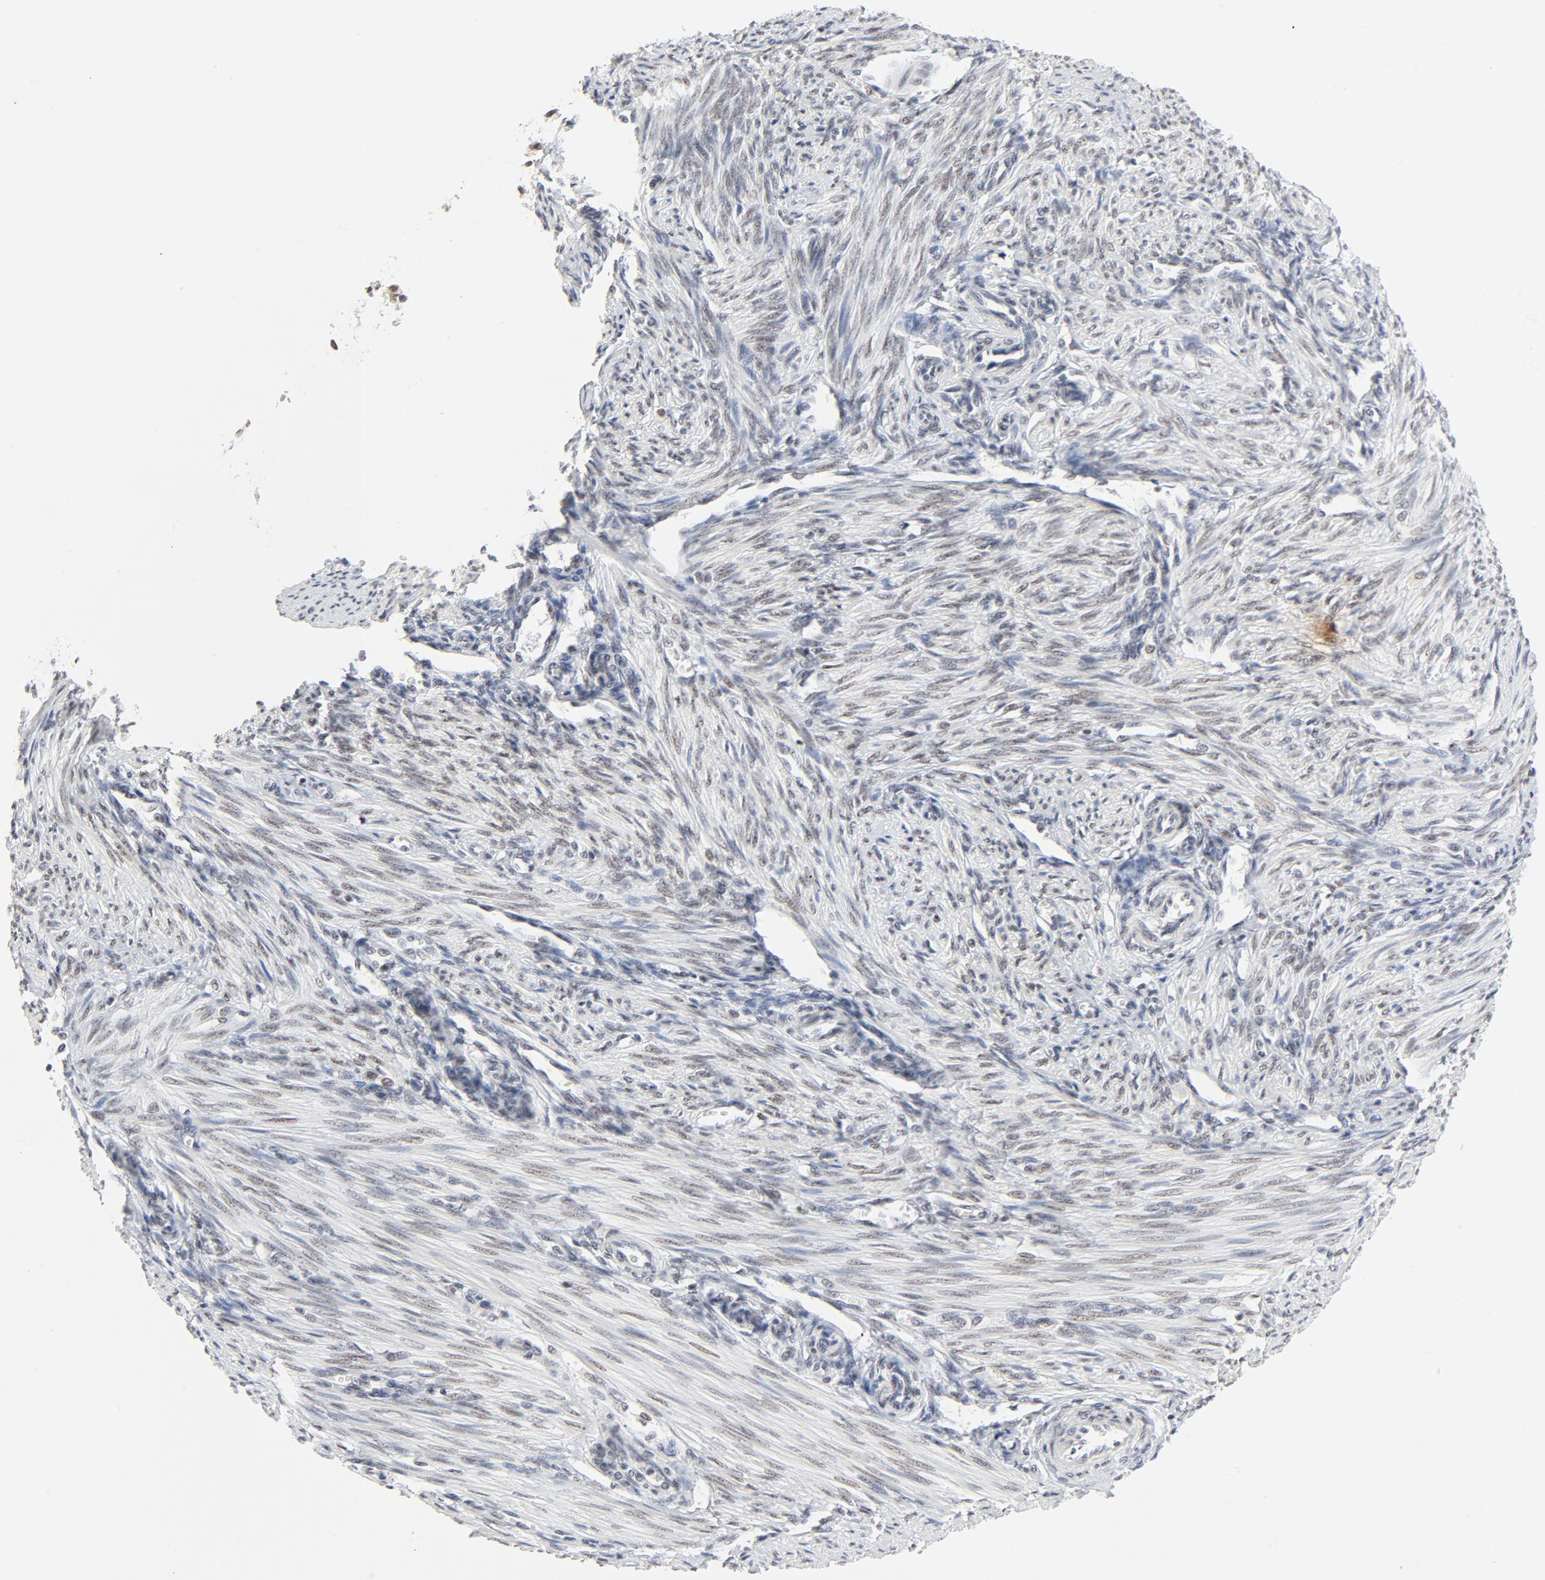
{"staining": {"intensity": "moderate", "quantity": "25%-75%", "location": "nuclear"}, "tissue": "endometrium", "cell_type": "Cells in endometrial stroma", "image_type": "normal", "snomed": [{"axis": "morphology", "description": "Normal tissue, NOS"}, {"axis": "topography", "description": "Endometrium"}], "caption": "Brown immunohistochemical staining in normal endometrium exhibits moderate nuclear staining in about 25%-75% of cells in endometrial stroma.", "gene": "GTF2H1", "patient": {"sex": "female", "age": 27}}